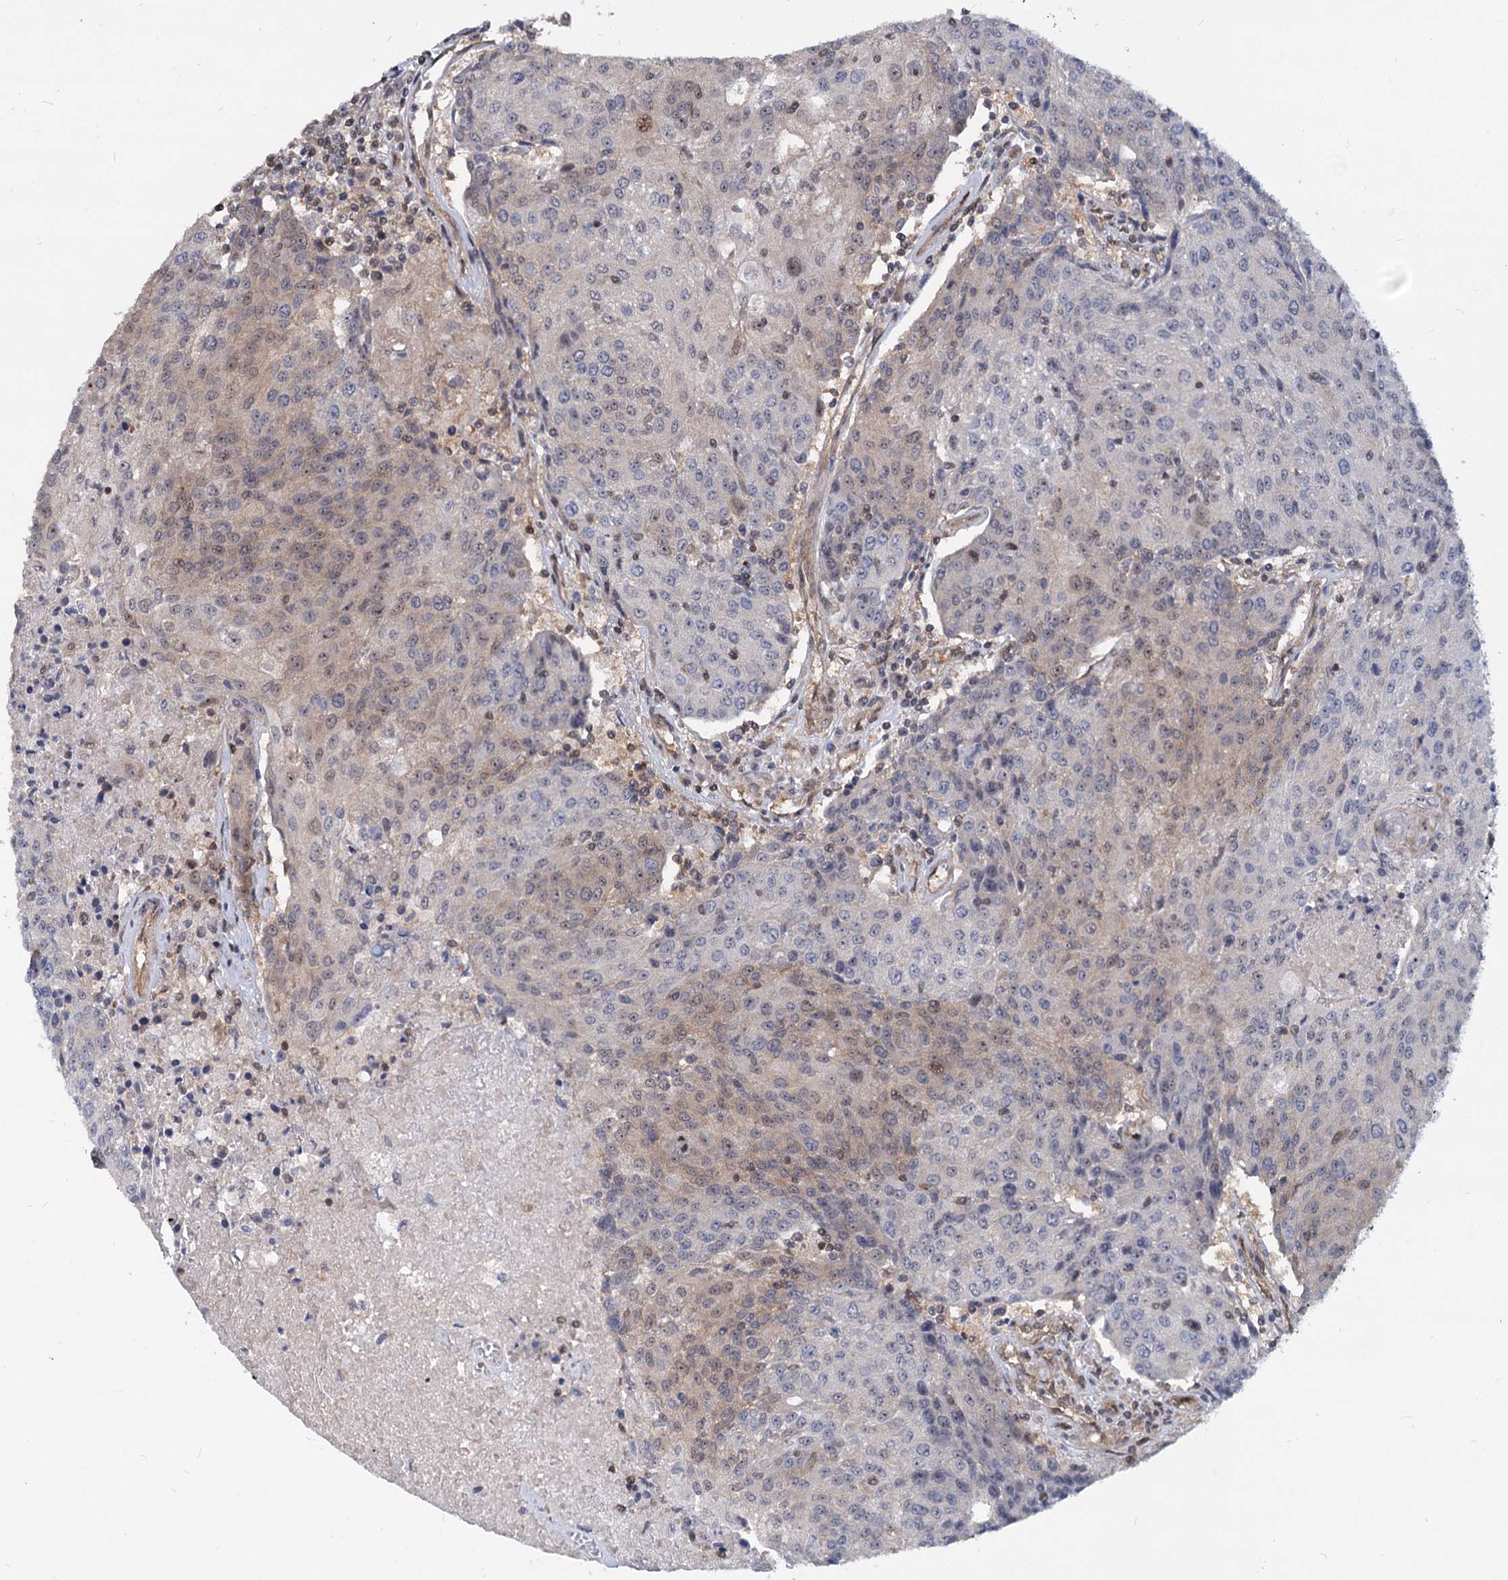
{"staining": {"intensity": "weak", "quantity": "25%-75%", "location": "cytoplasmic/membranous,nuclear"}, "tissue": "urothelial cancer", "cell_type": "Tumor cells", "image_type": "cancer", "snomed": [{"axis": "morphology", "description": "Urothelial carcinoma, High grade"}, {"axis": "topography", "description": "Urinary bladder"}], "caption": "High-grade urothelial carcinoma tissue exhibits weak cytoplasmic/membranous and nuclear expression in about 25%-75% of tumor cells, visualized by immunohistochemistry.", "gene": "UBLCP1", "patient": {"sex": "female", "age": 85}}